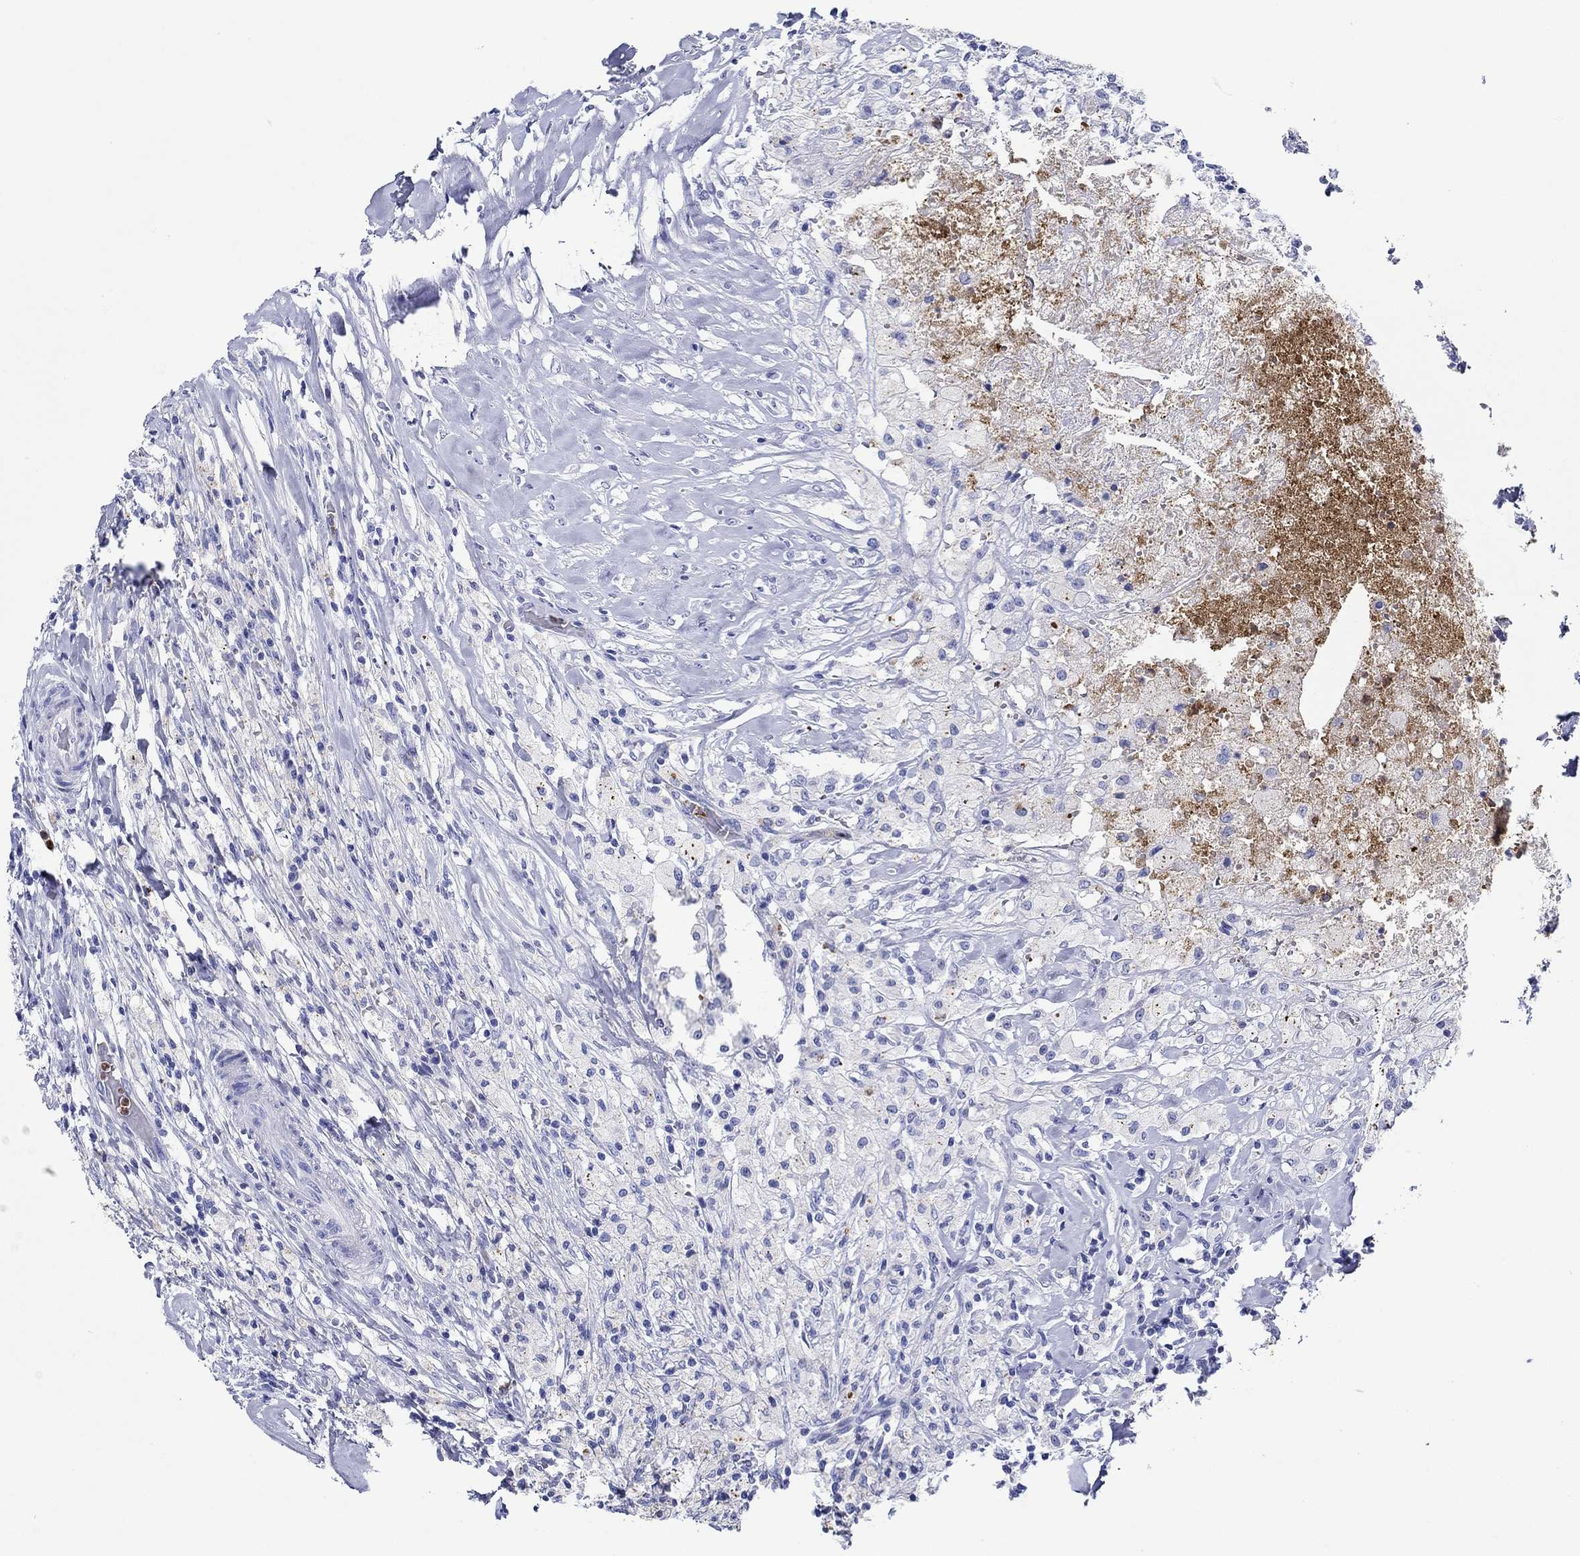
{"staining": {"intensity": "negative", "quantity": "none", "location": "none"}, "tissue": "testis cancer", "cell_type": "Tumor cells", "image_type": "cancer", "snomed": [{"axis": "morphology", "description": "Necrosis, NOS"}, {"axis": "morphology", "description": "Carcinoma, Embryonal, NOS"}, {"axis": "topography", "description": "Testis"}], "caption": "Testis cancer (embryonal carcinoma) was stained to show a protein in brown. There is no significant positivity in tumor cells. (DAB (3,3'-diaminobenzidine) immunohistochemistry (IHC) with hematoxylin counter stain).", "gene": "EPX", "patient": {"sex": "male", "age": 19}}